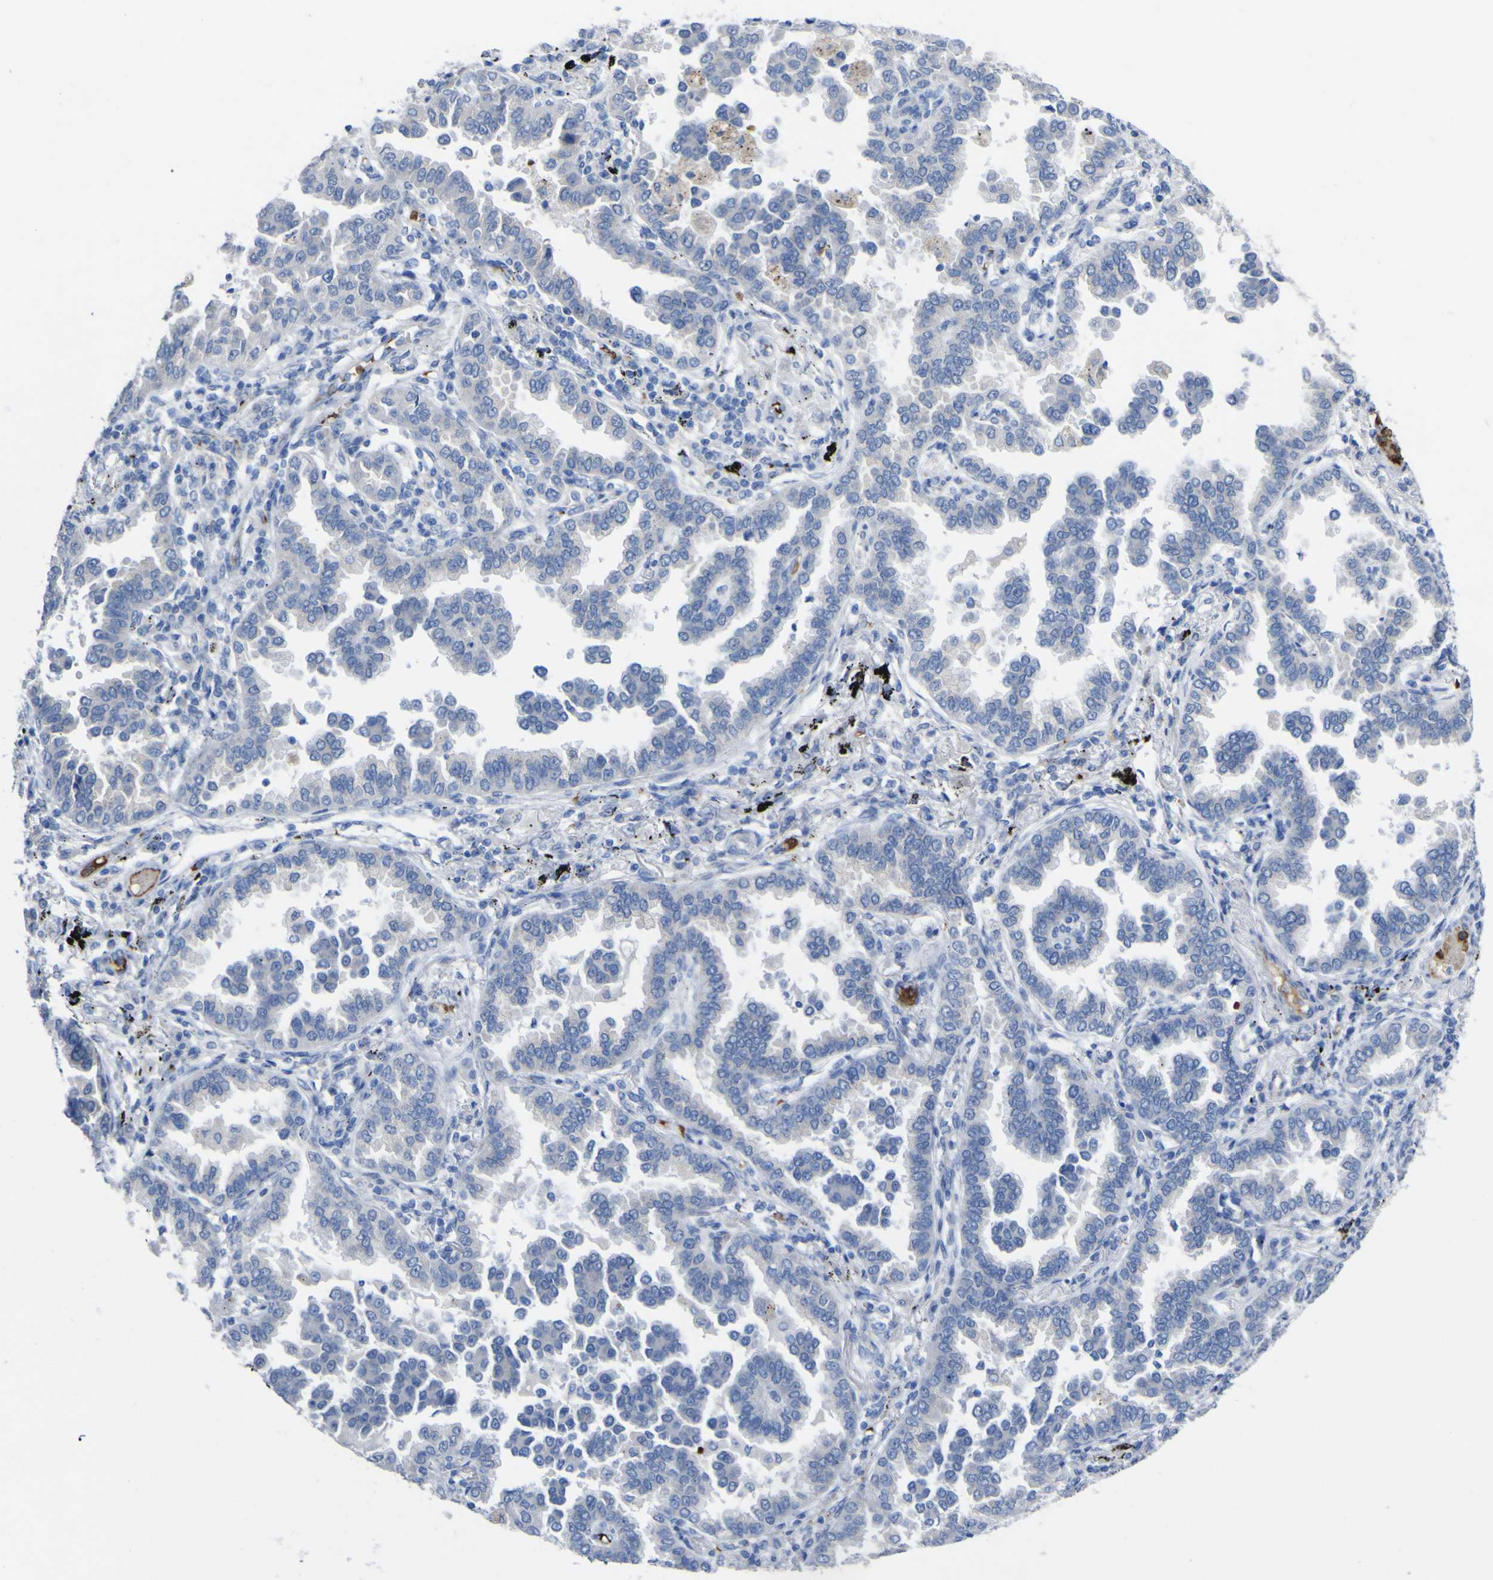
{"staining": {"intensity": "negative", "quantity": "none", "location": "none"}, "tissue": "lung cancer", "cell_type": "Tumor cells", "image_type": "cancer", "snomed": [{"axis": "morphology", "description": "Normal tissue, NOS"}, {"axis": "morphology", "description": "Adenocarcinoma, NOS"}, {"axis": "topography", "description": "Lung"}], "caption": "An immunohistochemistry micrograph of lung cancer (adenocarcinoma) is shown. There is no staining in tumor cells of lung cancer (adenocarcinoma). The staining was performed using DAB (3,3'-diaminobenzidine) to visualize the protein expression in brown, while the nuclei were stained in blue with hematoxylin (Magnification: 20x).", "gene": "GCM1", "patient": {"sex": "male", "age": 59}}